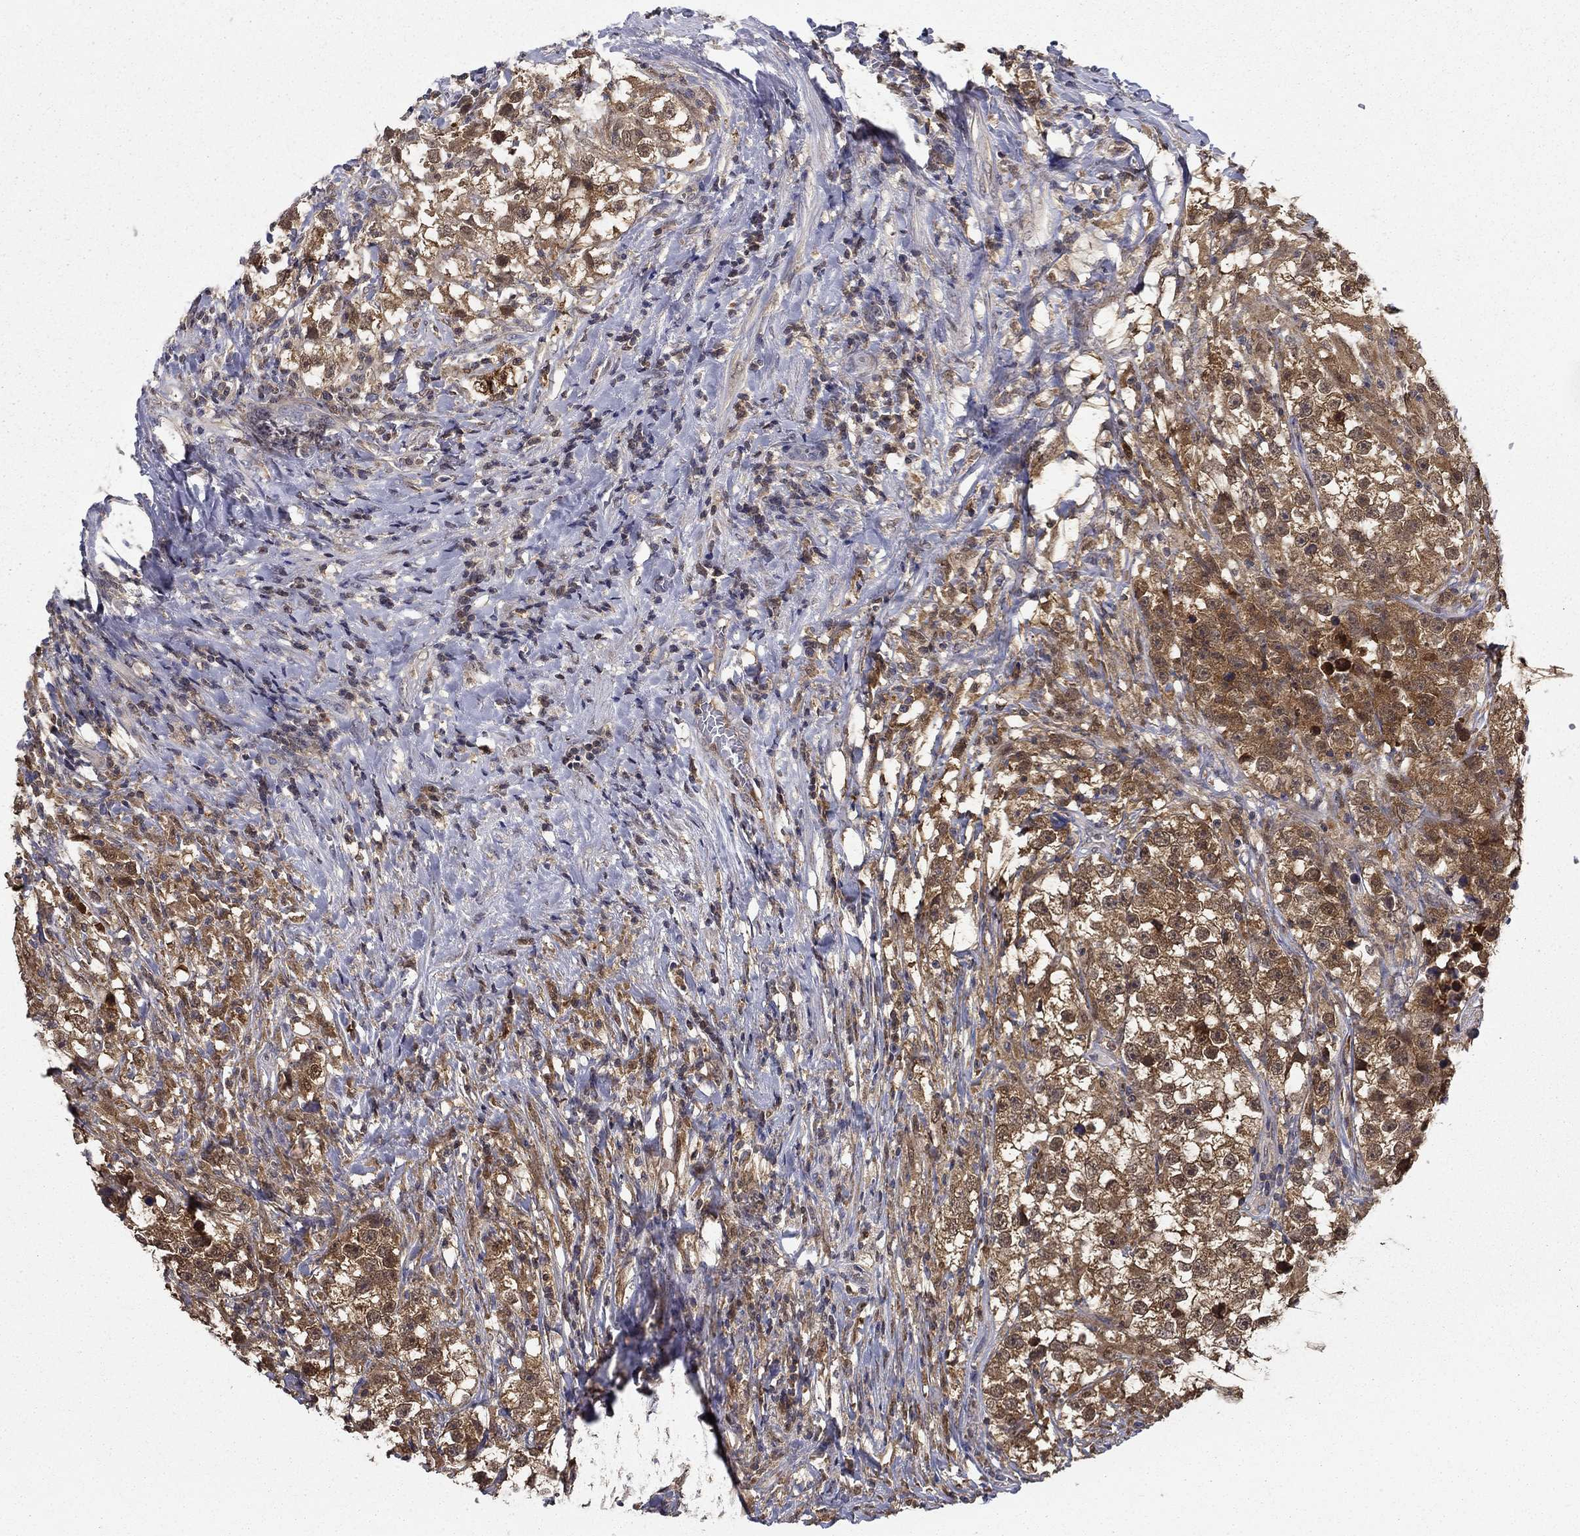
{"staining": {"intensity": "moderate", "quantity": ">75%", "location": "cytoplasmic/membranous"}, "tissue": "testis cancer", "cell_type": "Tumor cells", "image_type": "cancer", "snomed": [{"axis": "morphology", "description": "Seminoma, NOS"}, {"axis": "topography", "description": "Testis"}], "caption": "Protein analysis of testis cancer tissue shows moderate cytoplasmic/membranous positivity in about >75% of tumor cells.", "gene": "NIT2", "patient": {"sex": "male", "age": 46}}